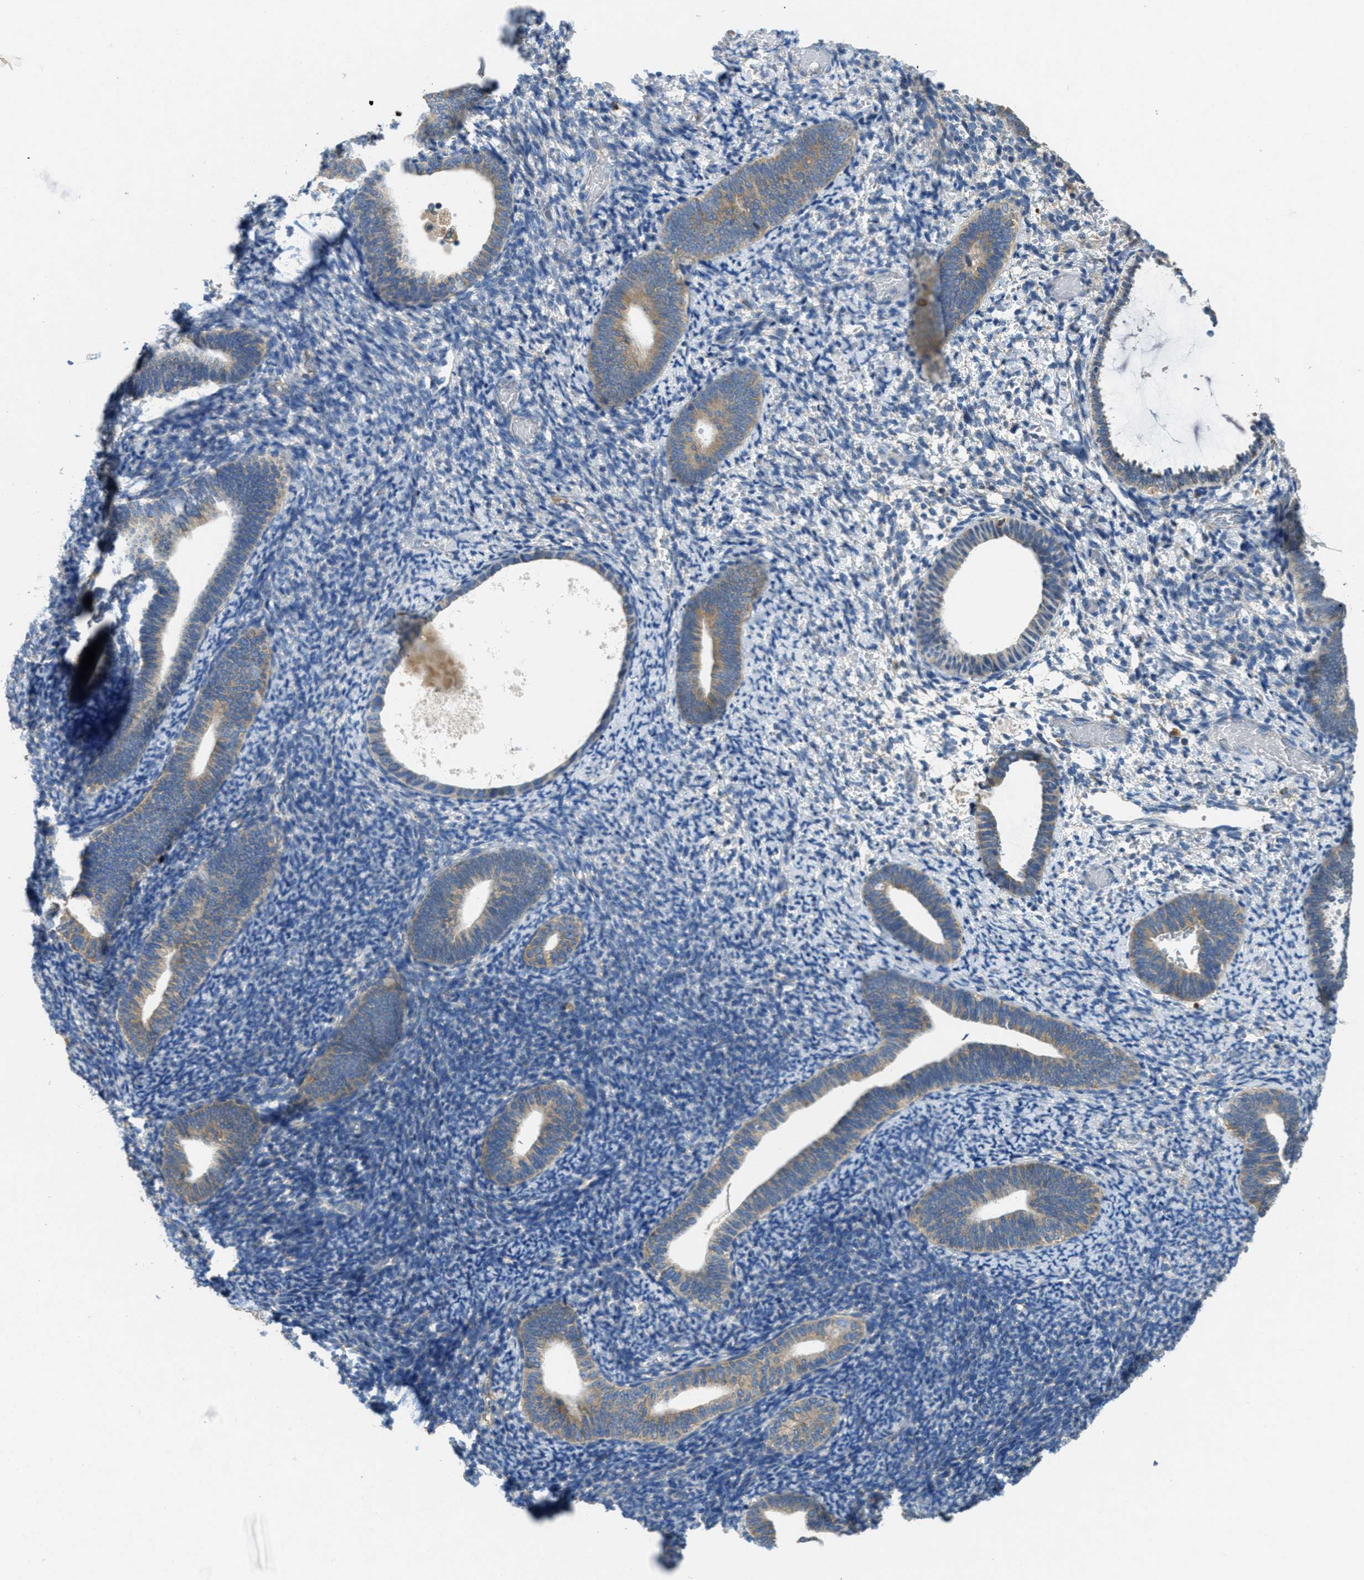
{"staining": {"intensity": "negative", "quantity": "none", "location": "none"}, "tissue": "endometrium", "cell_type": "Cells in endometrial stroma", "image_type": "normal", "snomed": [{"axis": "morphology", "description": "Normal tissue, NOS"}, {"axis": "topography", "description": "Endometrium"}], "caption": "Immunohistochemistry (IHC) of unremarkable human endometrium shows no staining in cells in endometrial stroma. (Immunohistochemistry, brightfield microscopy, high magnification).", "gene": "SSR1", "patient": {"sex": "female", "age": 66}}